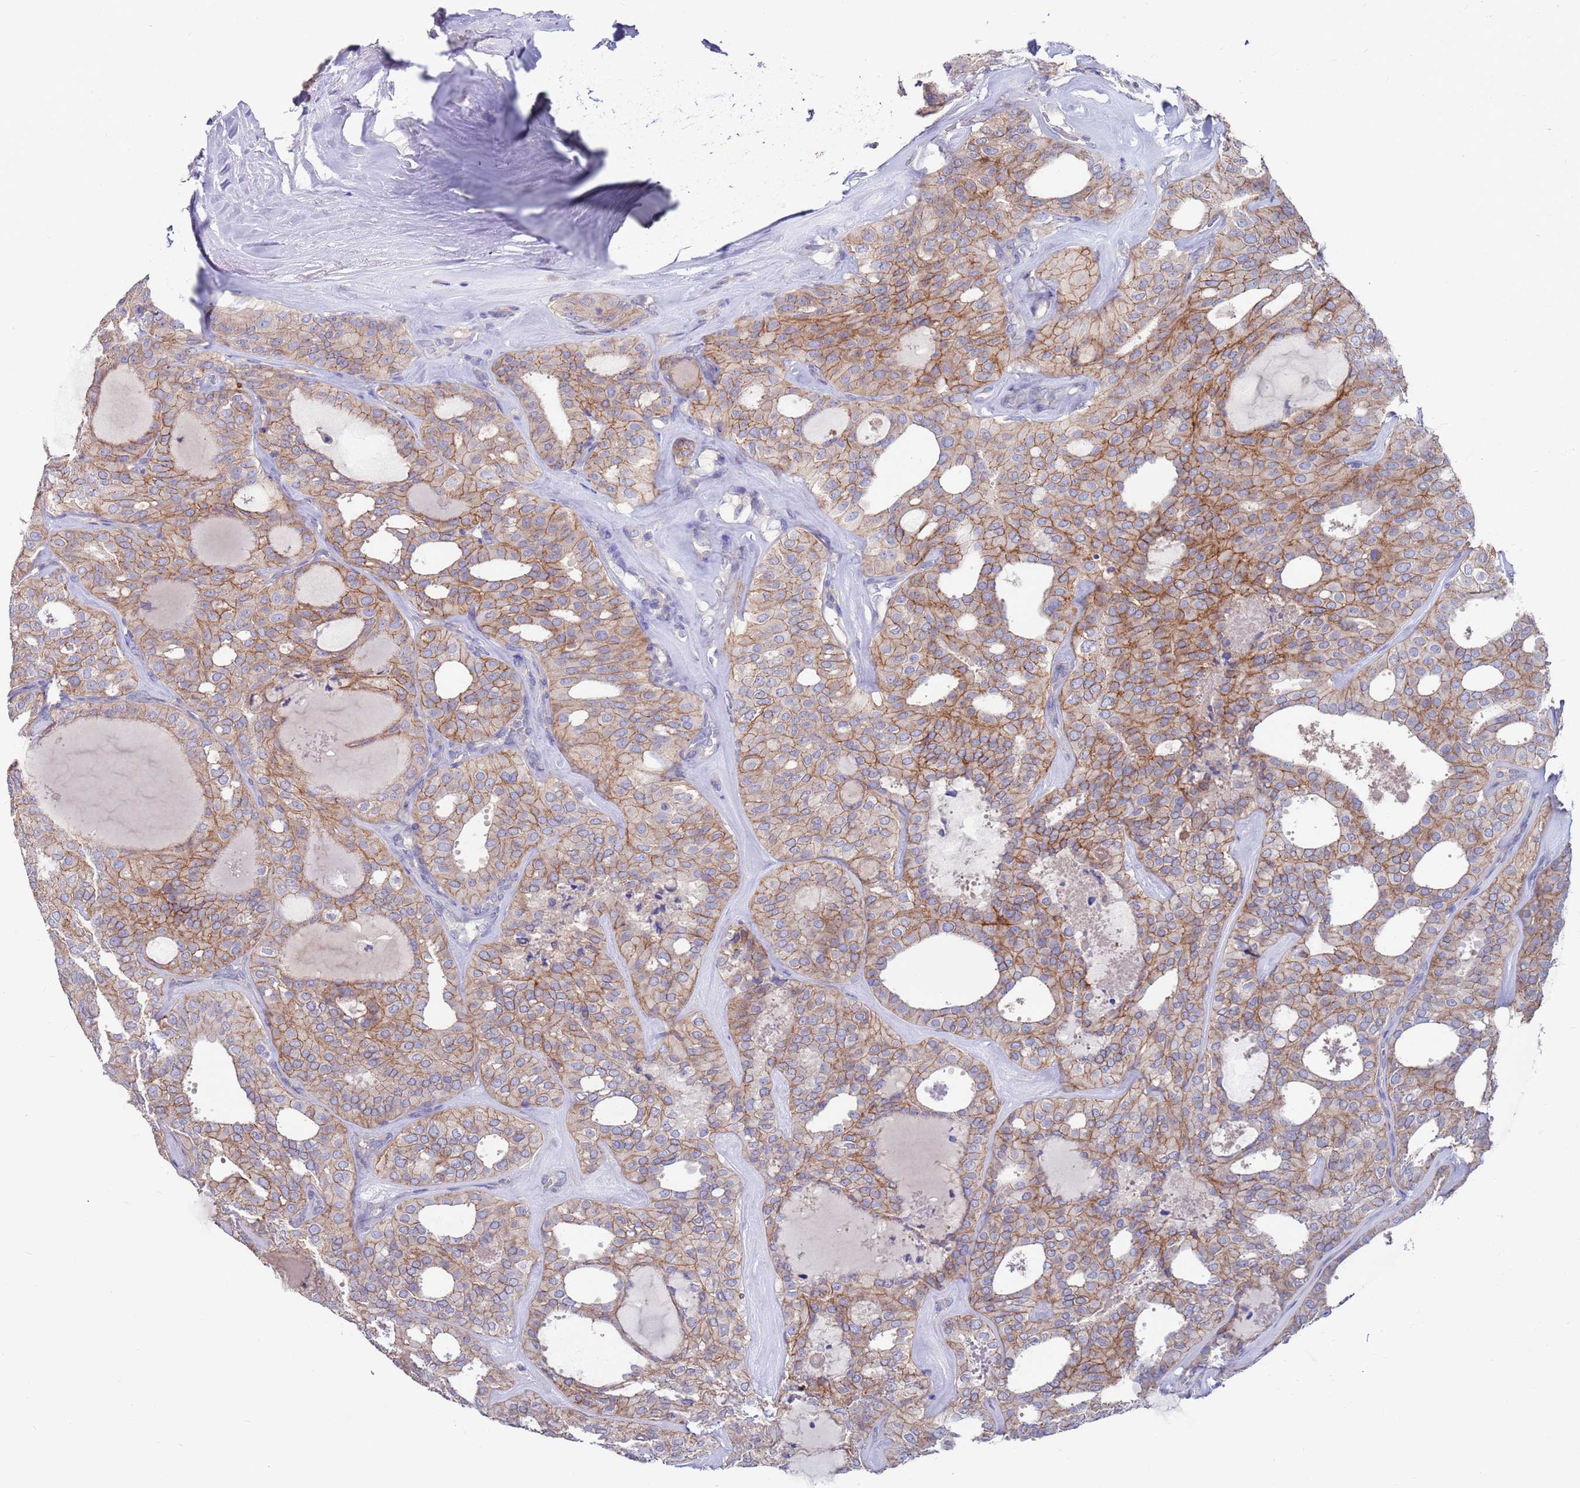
{"staining": {"intensity": "moderate", "quantity": ">75%", "location": "cytoplasmic/membranous"}, "tissue": "thyroid cancer", "cell_type": "Tumor cells", "image_type": "cancer", "snomed": [{"axis": "morphology", "description": "Follicular adenoma carcinoma, NOS"}, {"axis": "topography", "description": "Thyroid gland"}], "caption": "IHC image of human follicular adenoma carcinoma (thyroid) stained for a protein (brown), which demonstrates medium levels of moderate cytoplasmic/membranous positivity in about >75% of tumor cells.", "gene": "KRTCAP3", "patient": {"sex": "male", "age": 75}}